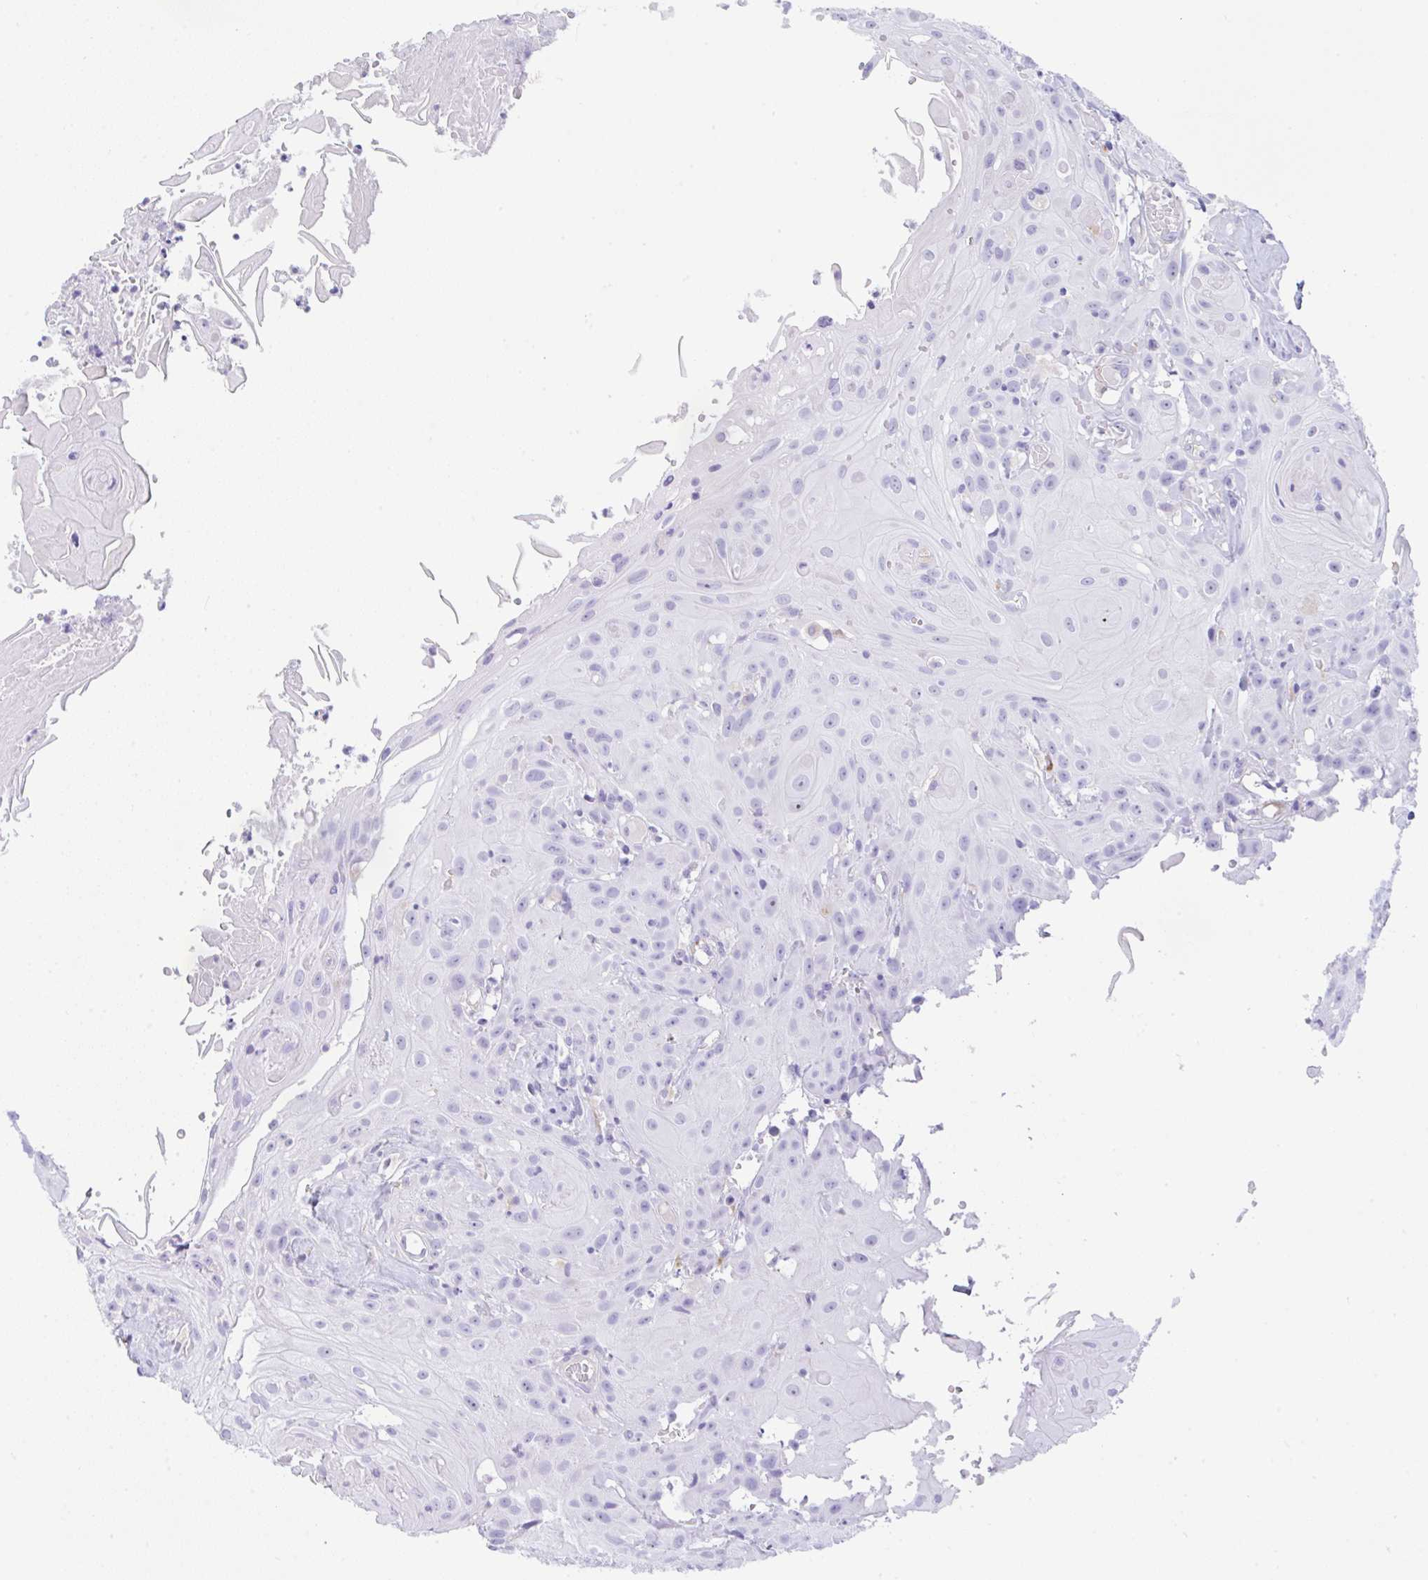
{"staining": {"intensity": "negative", "quantity": "none", "location": "none"}, "tissue": "head and neck cancer", "cell_type": "Tumor cells", "image_type": "cancer", "snomed": [{"axis": "morphology", "description": "Squamous cell carcinoma, NOS"}, {"axis": "topography", "description": "Skin"}, {"axis": "topography", "description": "Head-Neck"}], "caption": "High magnification brightfield microscopy of head and neck cancer stained with DAB (3,3'-diaminobenzidine) (brown) and counterstained with hematoxylin (blue): tumor cells show no significant staining.", "gene": "NDUFAF8", "patient": {"sex": "male", "age": 80}}